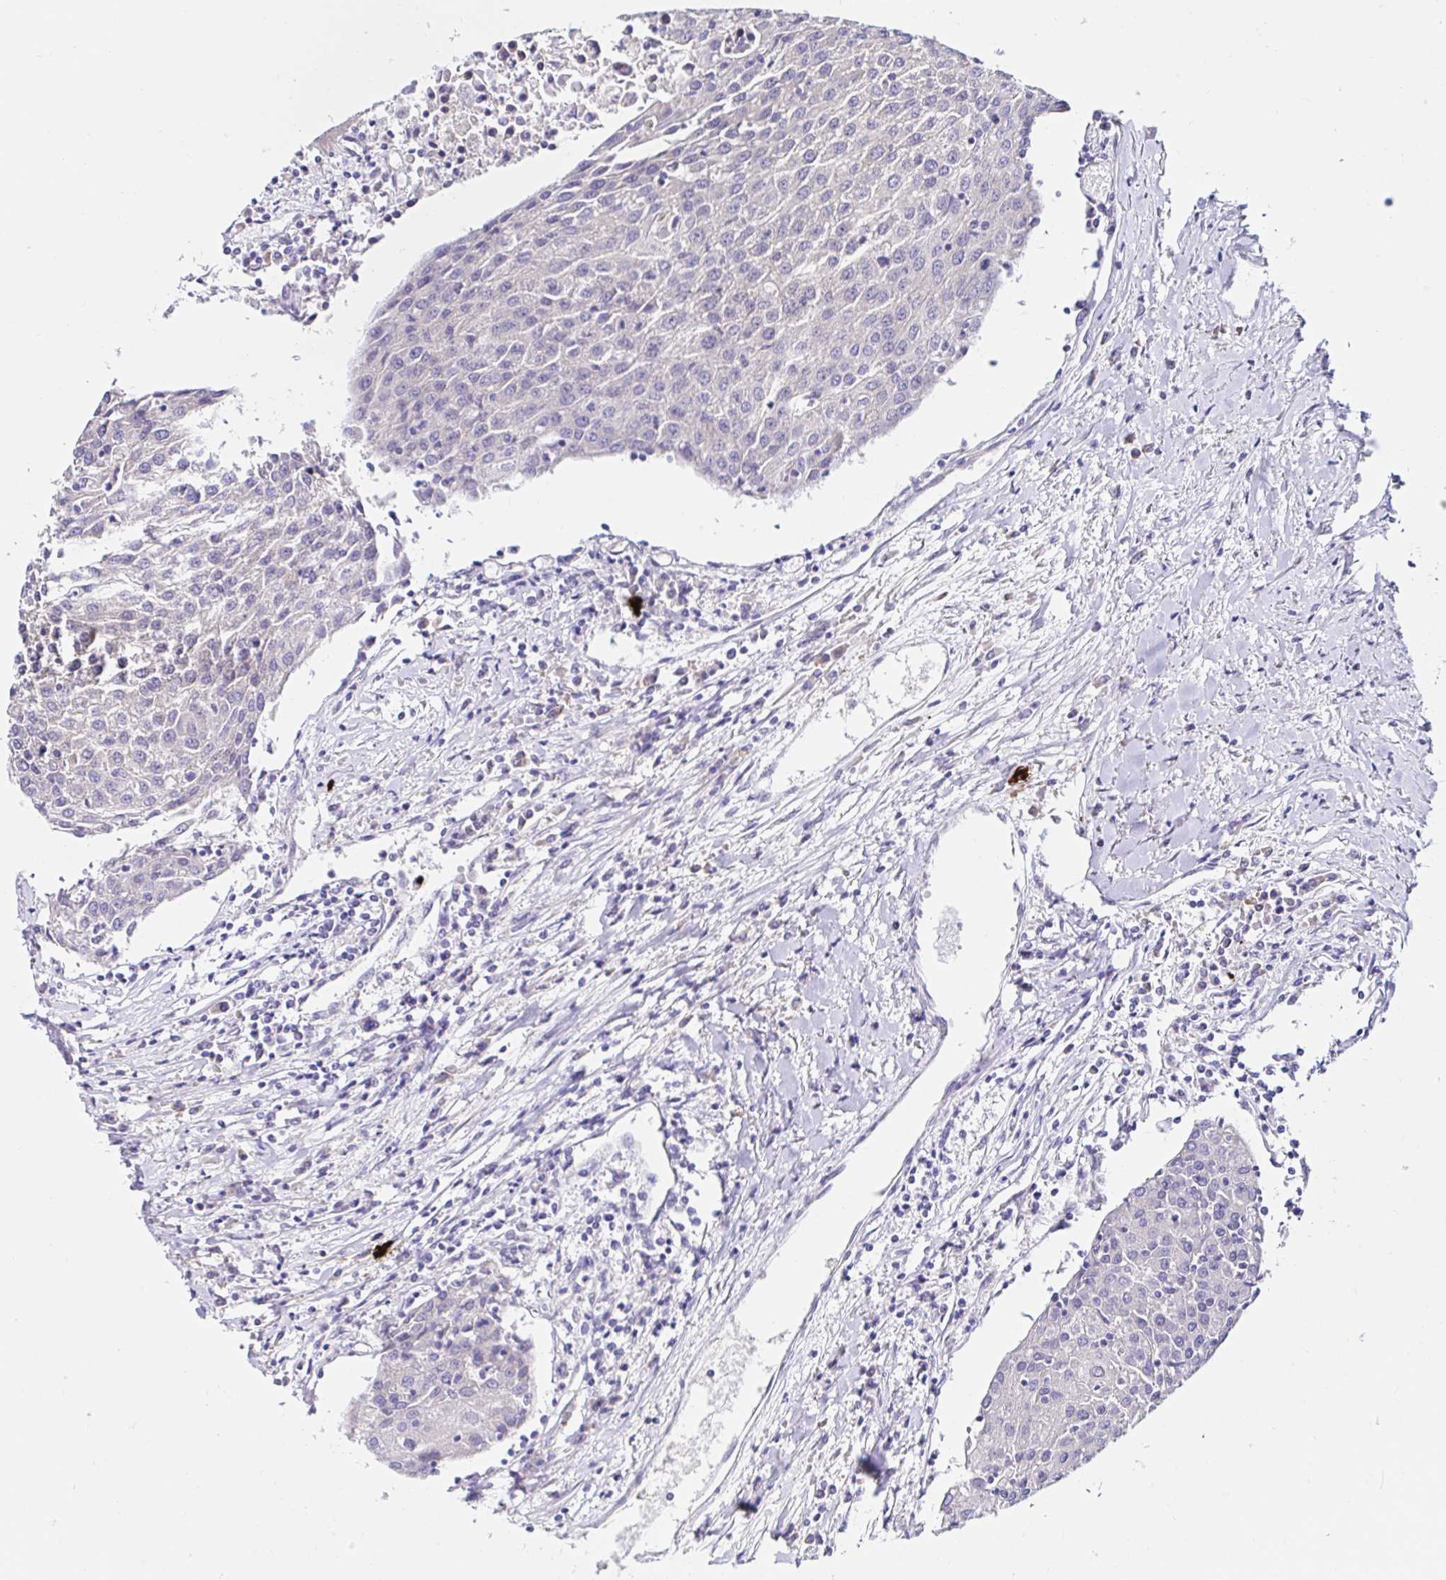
{"staining": {"intensity": "negative", "quantity": "none", "location": "none"}, "tissue": "urothelial cancer", "cell_type": "Tumor cells", "image_type": "cancer", "snomed": [{"axis": "morphology", "description": "Urothelial carcinoma, High grade"}, {"axis": "topography", "description": "Urinary bladder"}], "caption": "High magnification brightfield microscopy of high-grade urothelial carcinoma stained with DAB (brown) and counterstained with hematoxylin (blue): tumor cells show no significant staining. (DAB (3,3'-diaminobenzidine) immunohistochemistry, high magnification).", "gene": "VSIG2", "patient": {"sex": "female", "age": 85}}